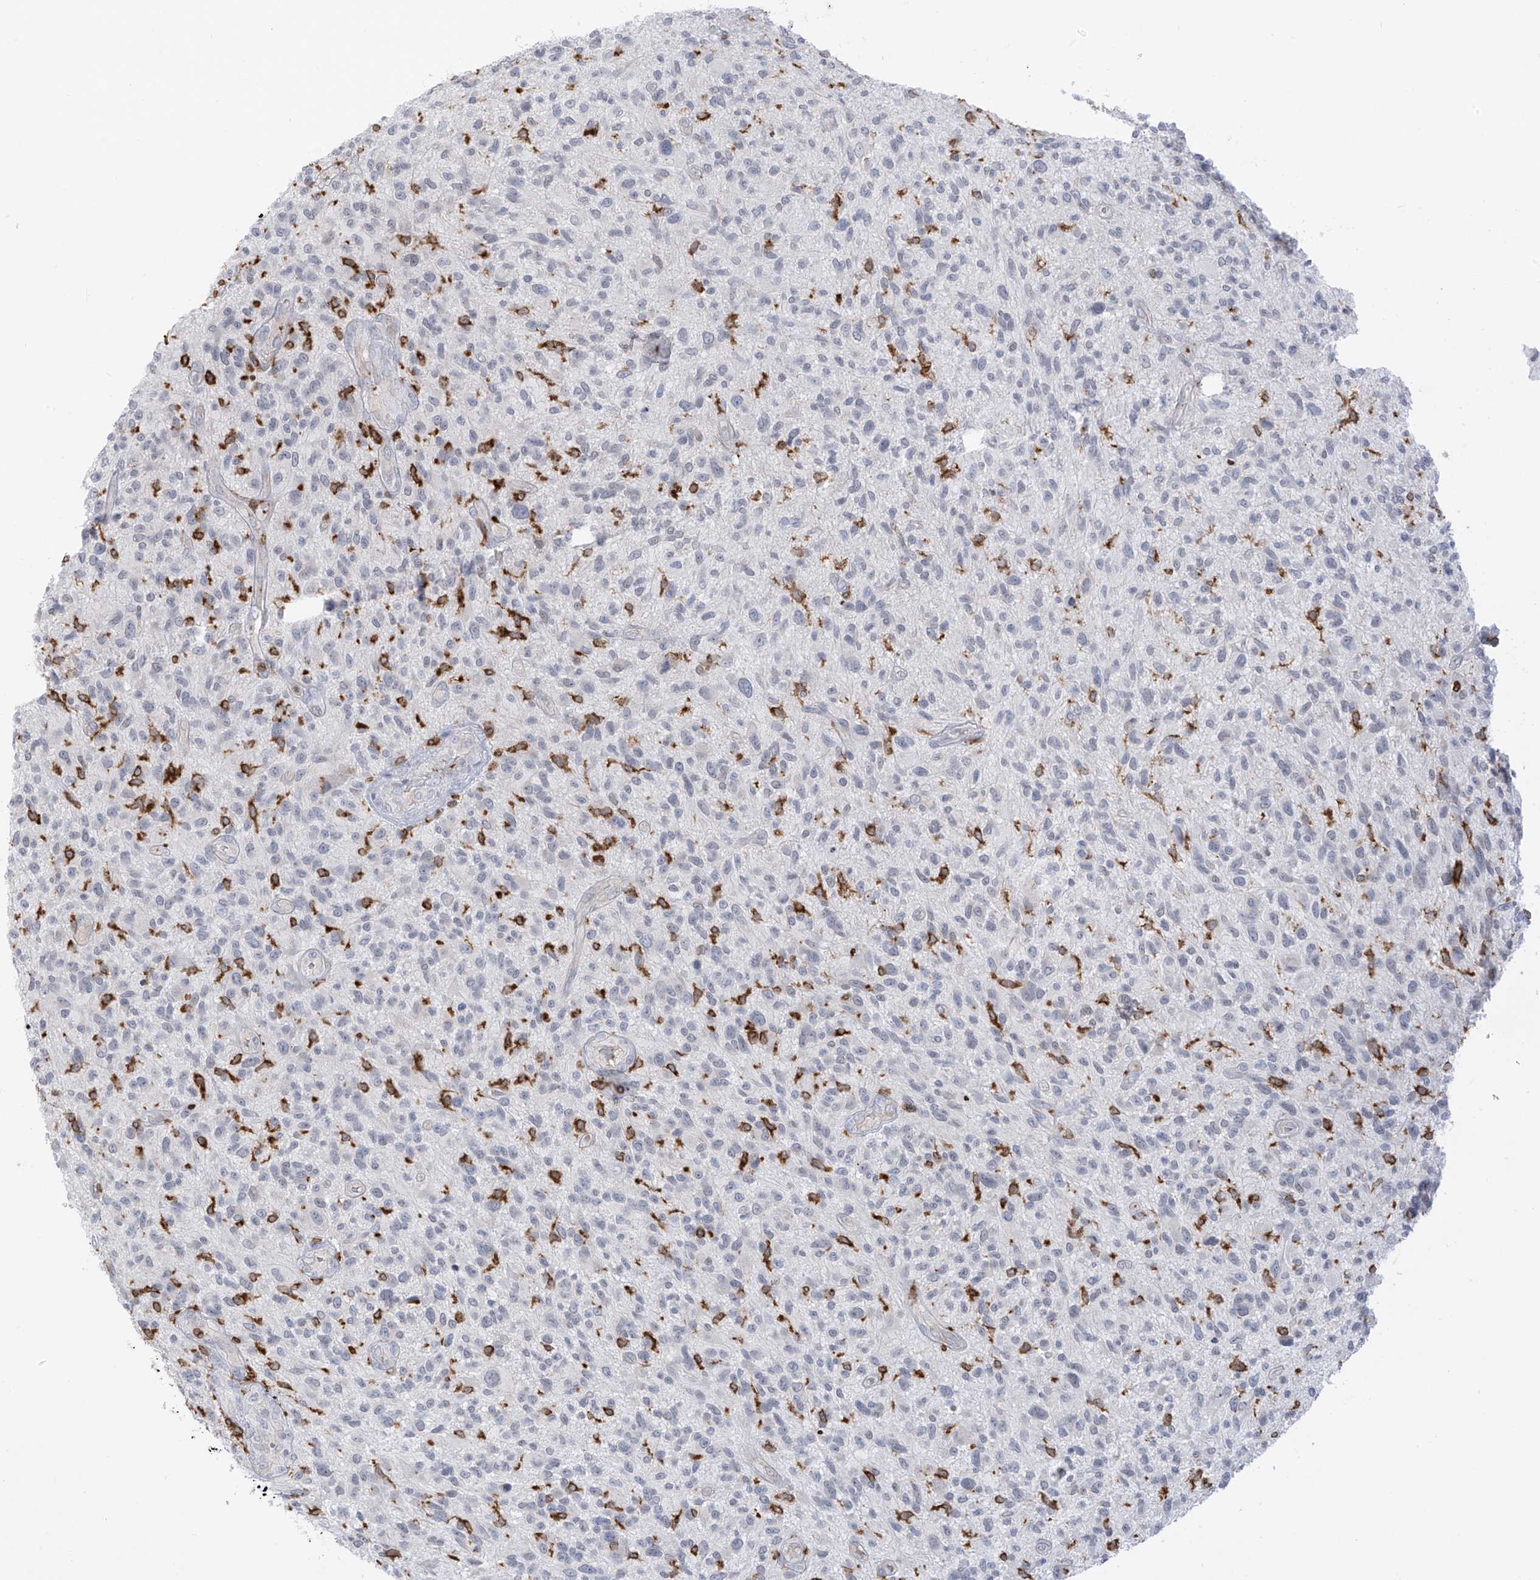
{"staining": {"intensity": "negative", "quantity": "none", "location": "none"}, "tissue": "glioma", "cell_type": "Tumor cells", "image_type": "cancer", "snomed": [{"axis": "morphology", "description": "Glioma, malignant, High grade"}, {"axis": "topography", "description": "Brain"}], "caption": "Tumor cells are negative for protein expression in human malignant high-grade glioma. (DAB immunohistochemistry with hematoxylin counter stain).", "gene": "TBXAS1", "patient": {"sex": "male", "age": 47}}